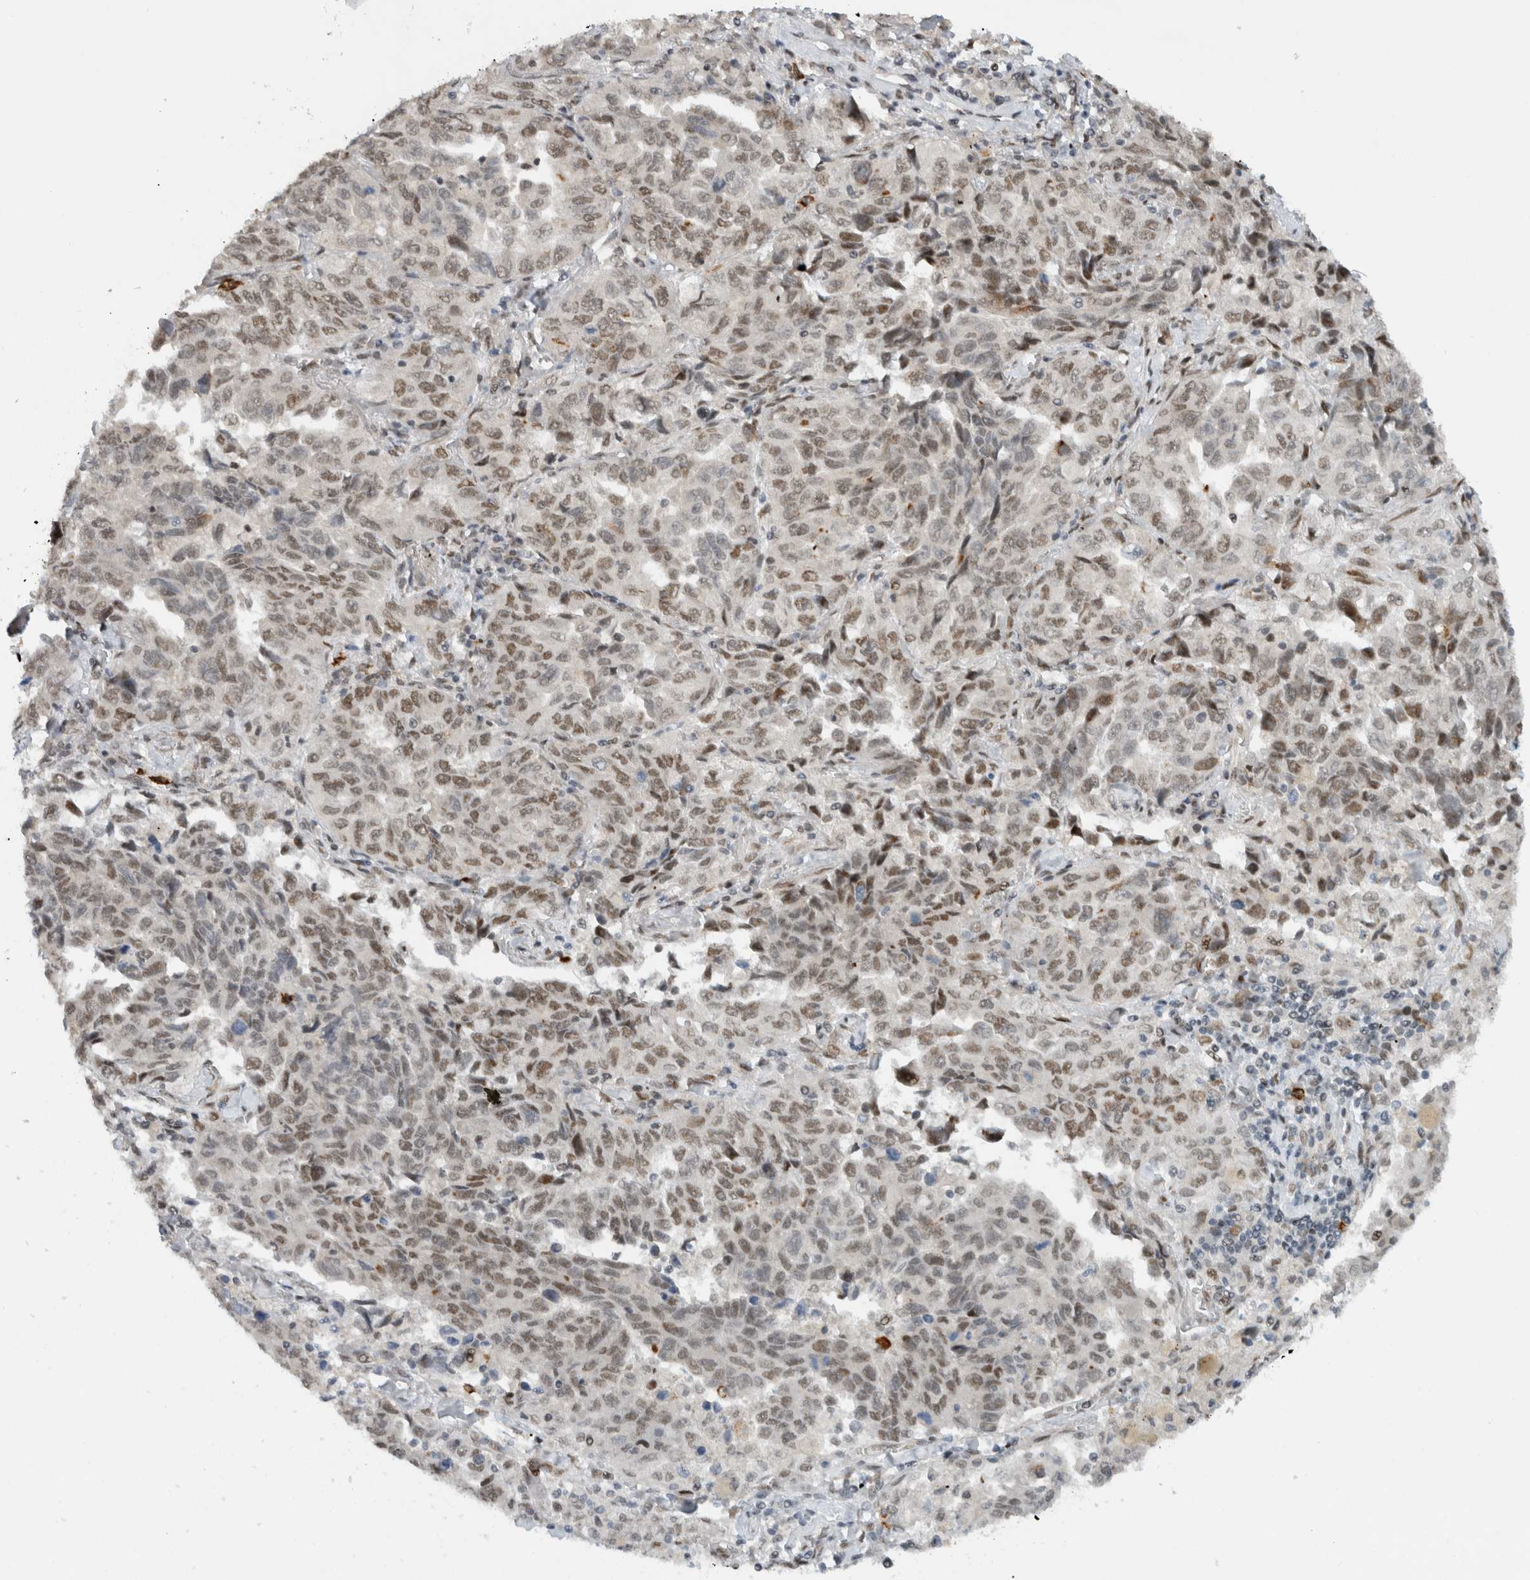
{"staining": {"intensity": "weak", "quantity": "25%-75%", "location": "nuclear"}, "tissue": "lung cancer", "cell_type": "Tumor cells", "image_type": "cancer", "snomed": [{"axis": "morphology", "description": "Adenocarcinoma, NOS"}, {"axis": "topography", "description": "Lung"}], "caption": "A micrograph of lung cancer (adenocarcinoma) stained for a protein shows weak nuclear brown staining in tumor cells.", "gene": "HNRNPR", "patient": {"sex": "female", "age": 51}}